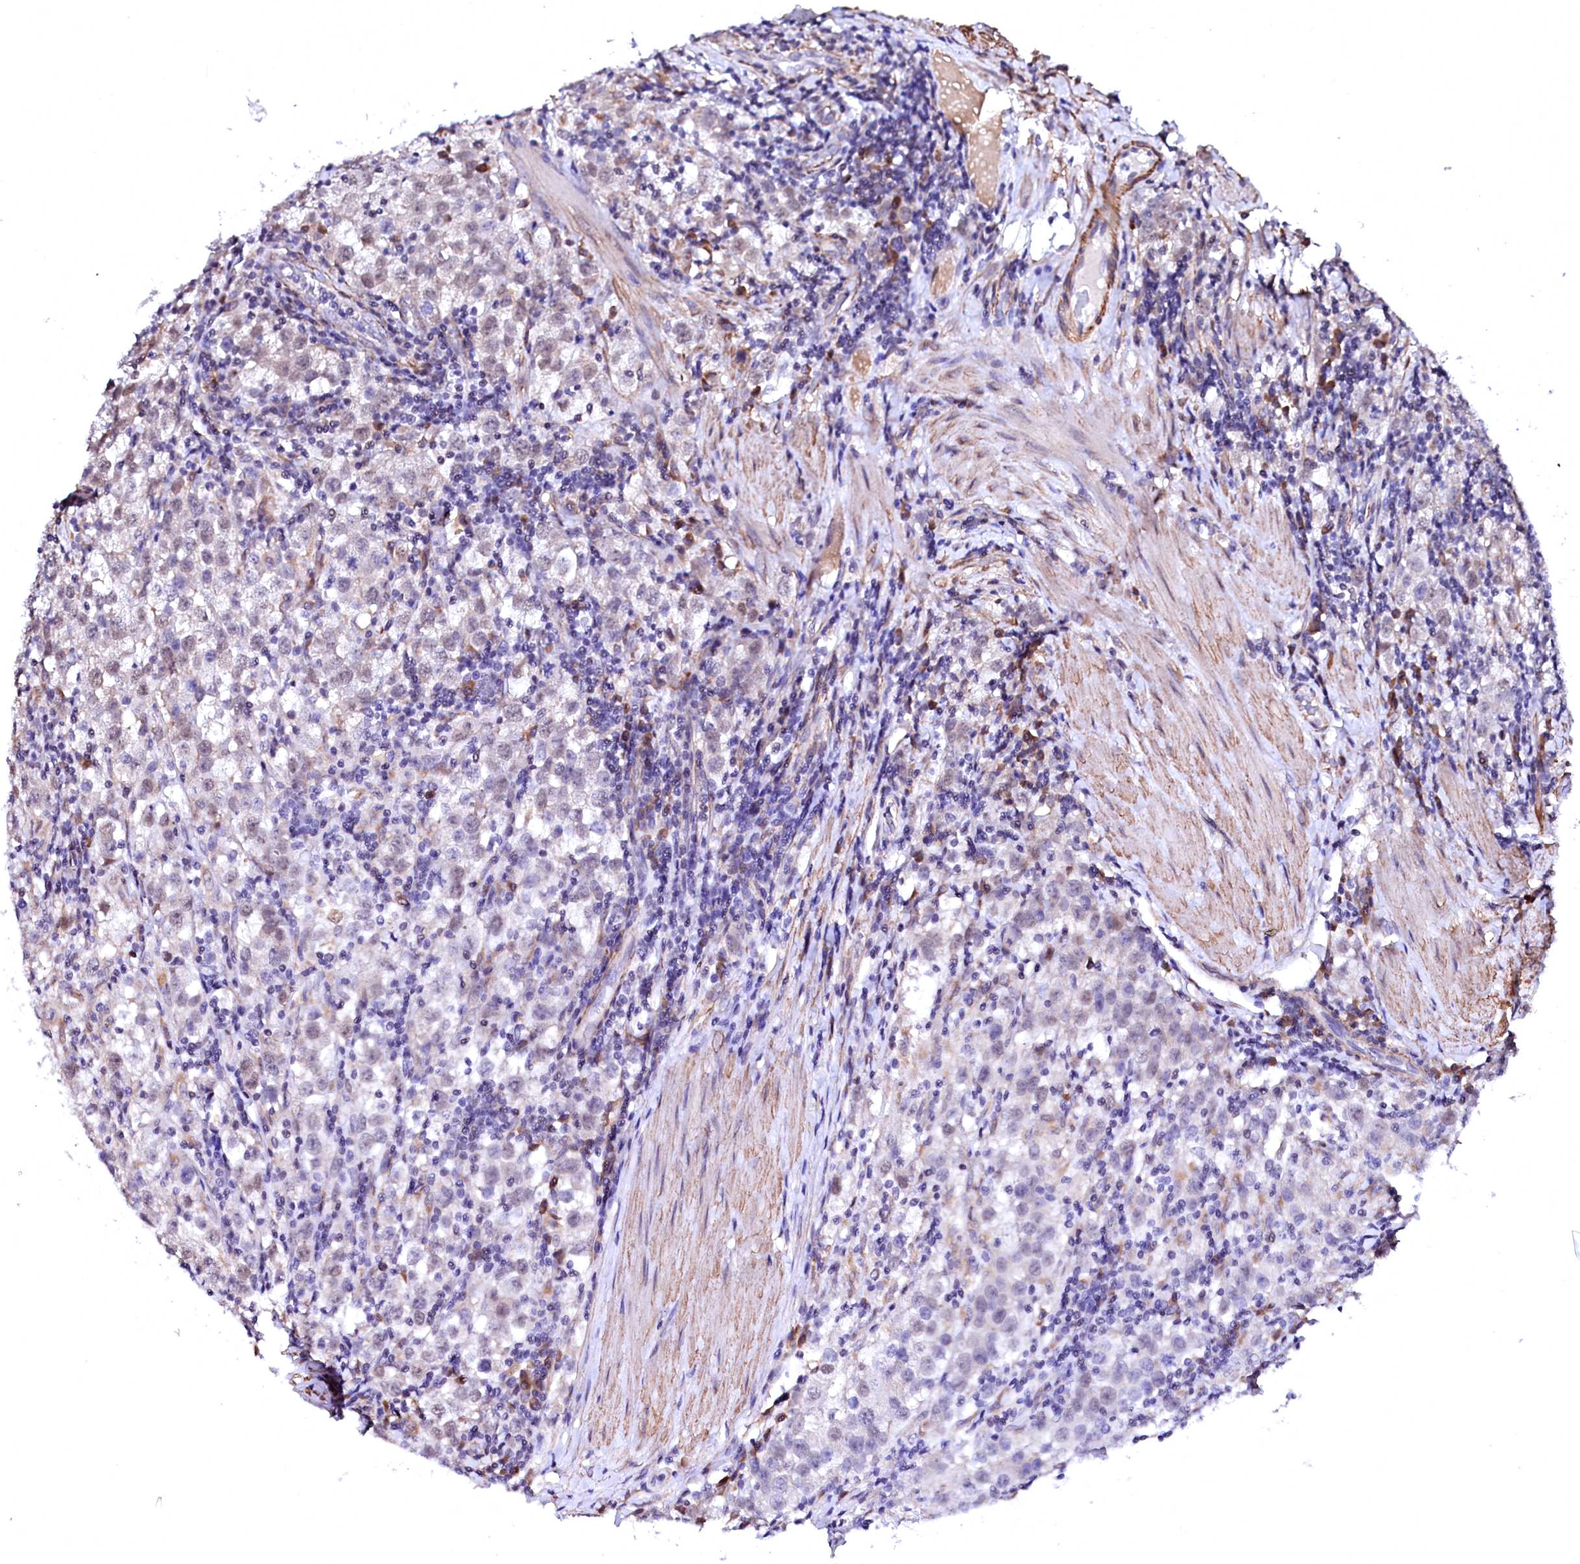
{"staining": {"intensity": "weak", "quantity": "25%-75%", "location": "nuclear"}, "tissue": "testis cancer", "cell_type": "Tumor cells", "image_type": "cancer", "snomed": [{"axis": "morphology", "description": "Seminoma, NOS"}, {"axis": "morphology", "description": "Carcinoma, Embryonal, NOS"}, {"axis": "topography", "description": "Testis"}], "caption": "The histopathology image shows immunohistochemical staining of testis cancer. There is weak nuclear positivity is appreciated in approximately 25%-75% of tumor cells. The staining is performed using DAB brown chromogen to label protein expression. The nuclei are counter-stained blue using hematoxylin.", "gene": "GPR176", "patient": {"sex": "male", "age": 43}}